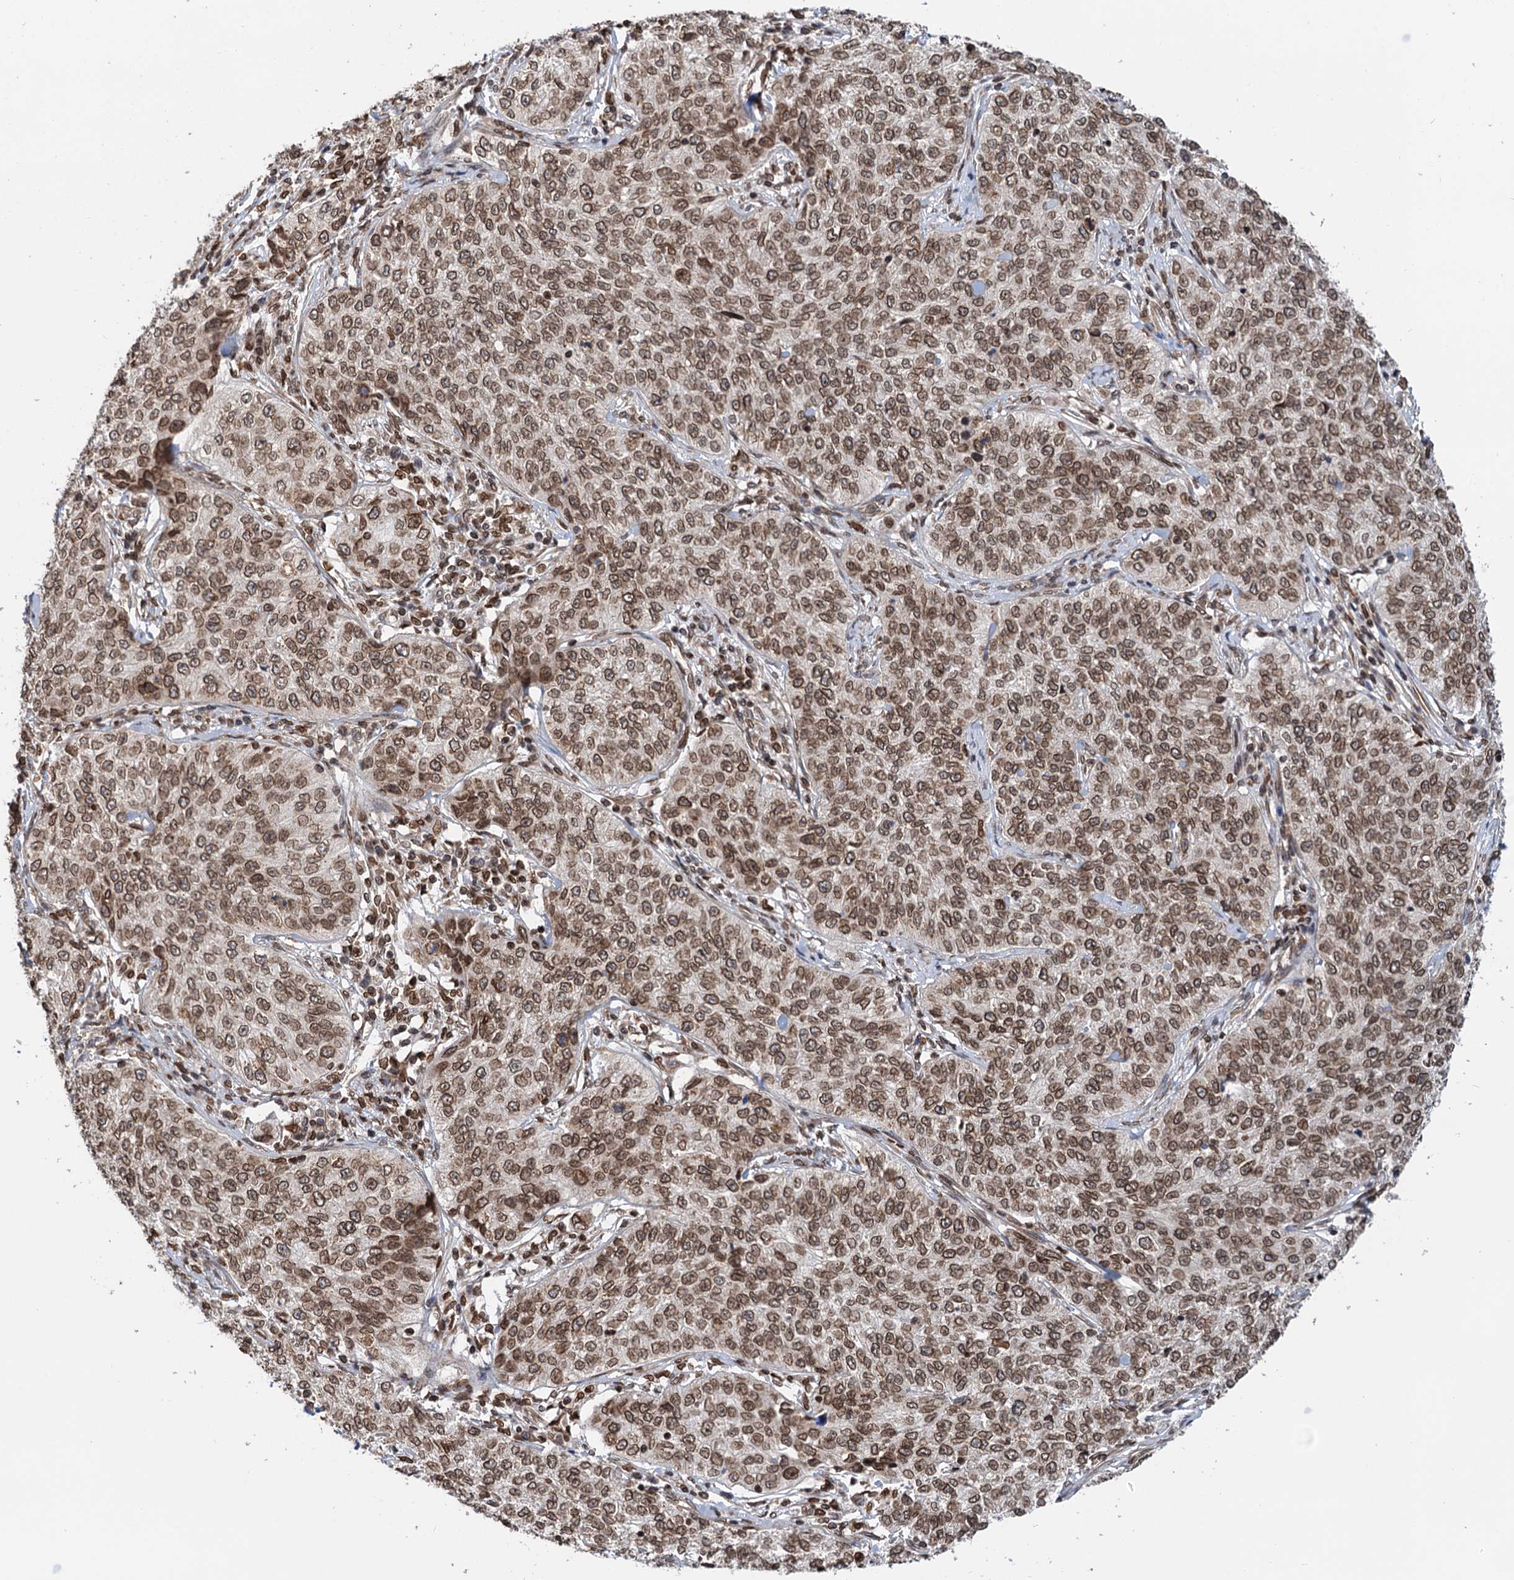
{"staining": {"intensity": "moderate", "quantity": ">75%", "location": "nuclear"}, "tissue": "cervical cancer", "cell_type": "Tumor cells", "image_type": "cancer", "snomed": [{"axis": "morphology", "description": "Squamous cell carcinoma, NOS"}, {"axis": "topography", "description": "Cervix"}], "caption": "Moderate nuclear positivity for a protein is seen in approximately >75% of tumor cells of cervical squamous cell carcinoma using IHC.", "gene": "ZC3H13", "patient": {"sex": "female", "age": 35}}